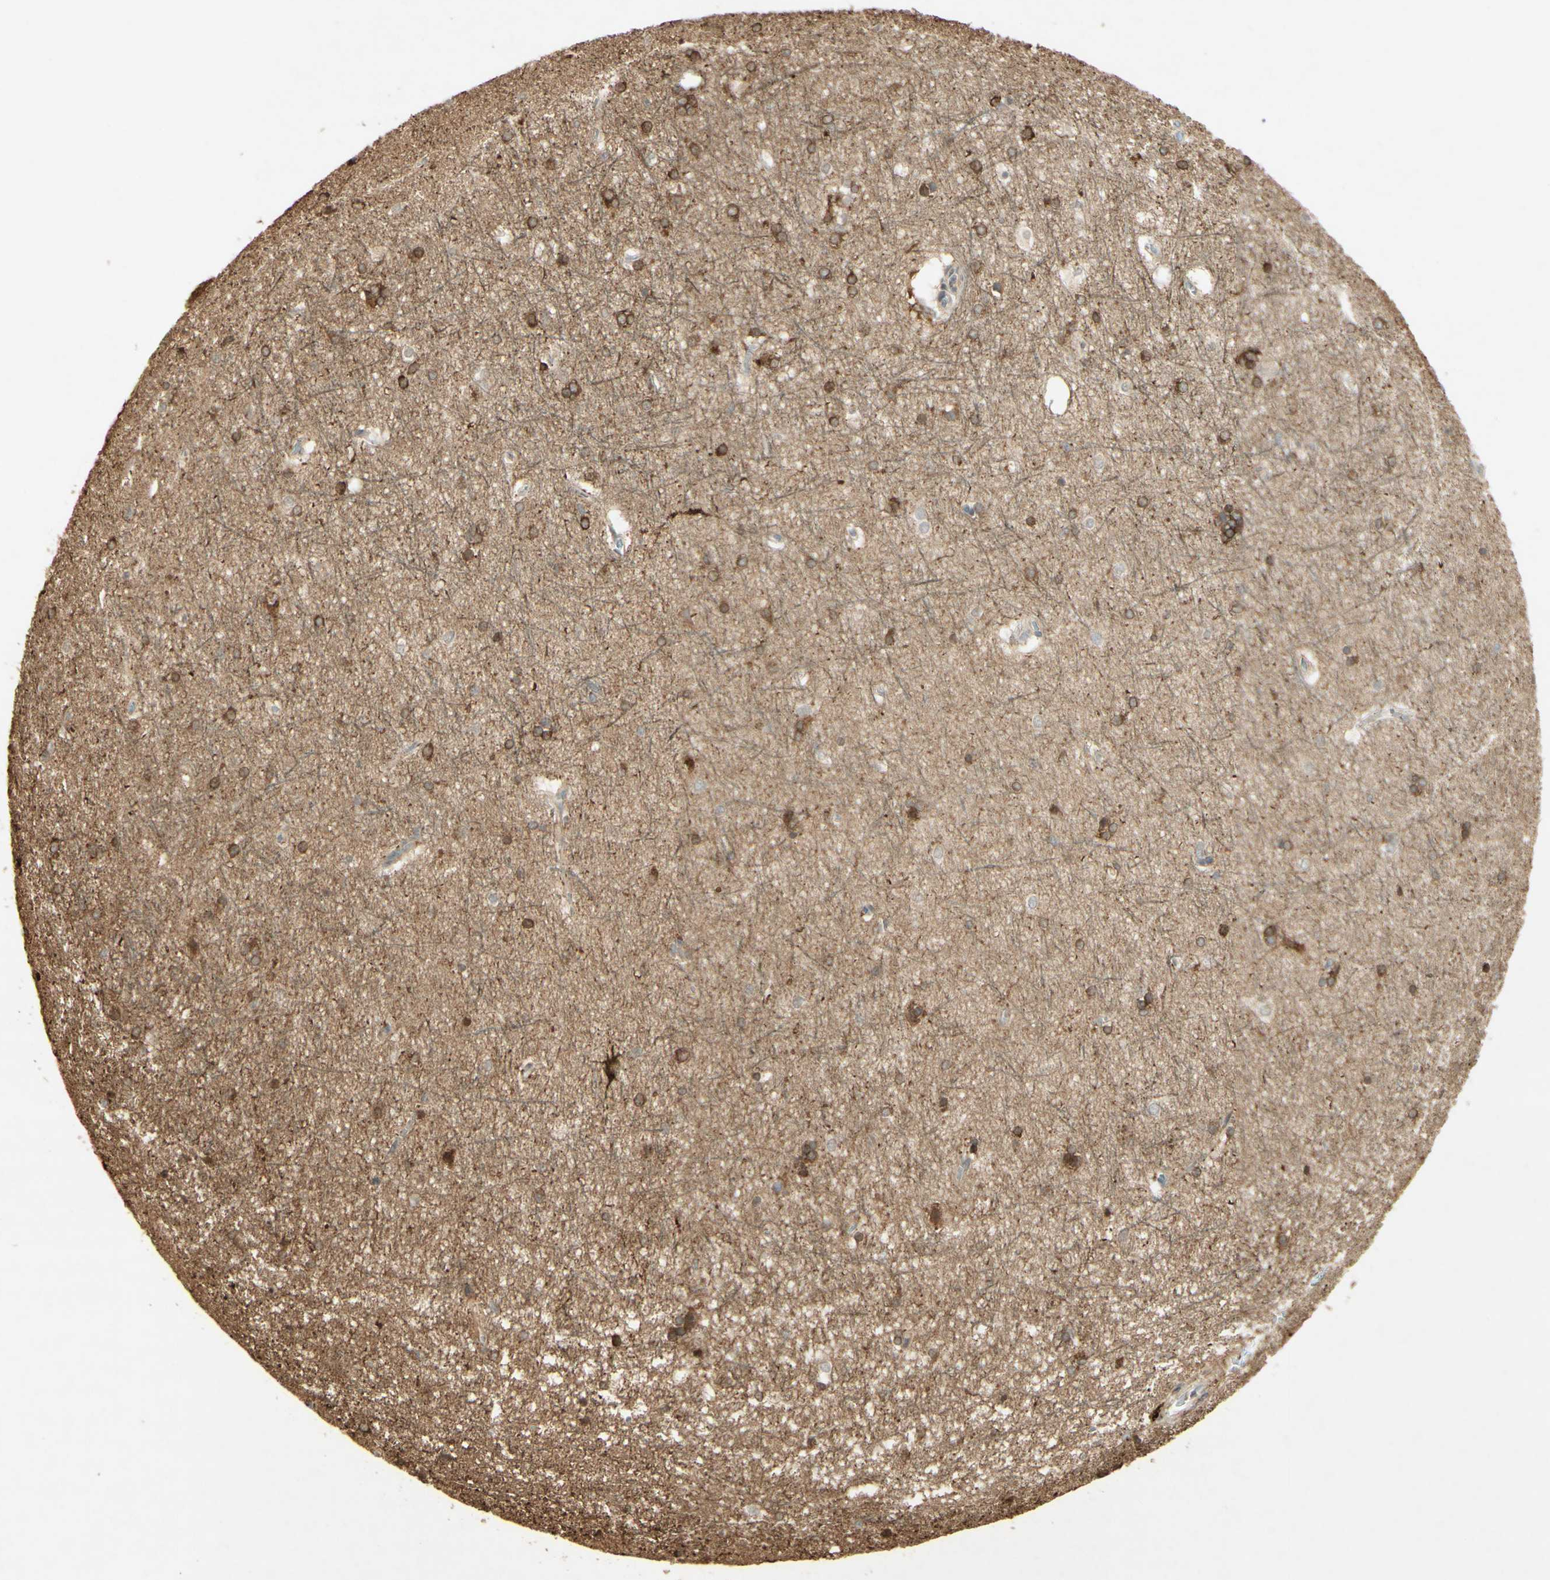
{"staining": {"intensity": "moderate", "quantity": "25%-75%", "location": "cytoplasmic/membranous"}, "tissue": "hippocampus", "cell_type": "Glial cells", "image_type": "normal", "snomed": [{"axis": "morphology", "description": "Normal tissue, NOS"}, {"axis": "topography", "description": "Hippocampus"}], "caption": "This micrograph exhibits immunohistochemistry (IHC) staining of normal human hippocampus, with medium moderate cytoplasmic/membranous expression in approximately 25%-75% of glial cells.", "gene": "MAP1B", "patient": {"sex": "female", "age": 19}}